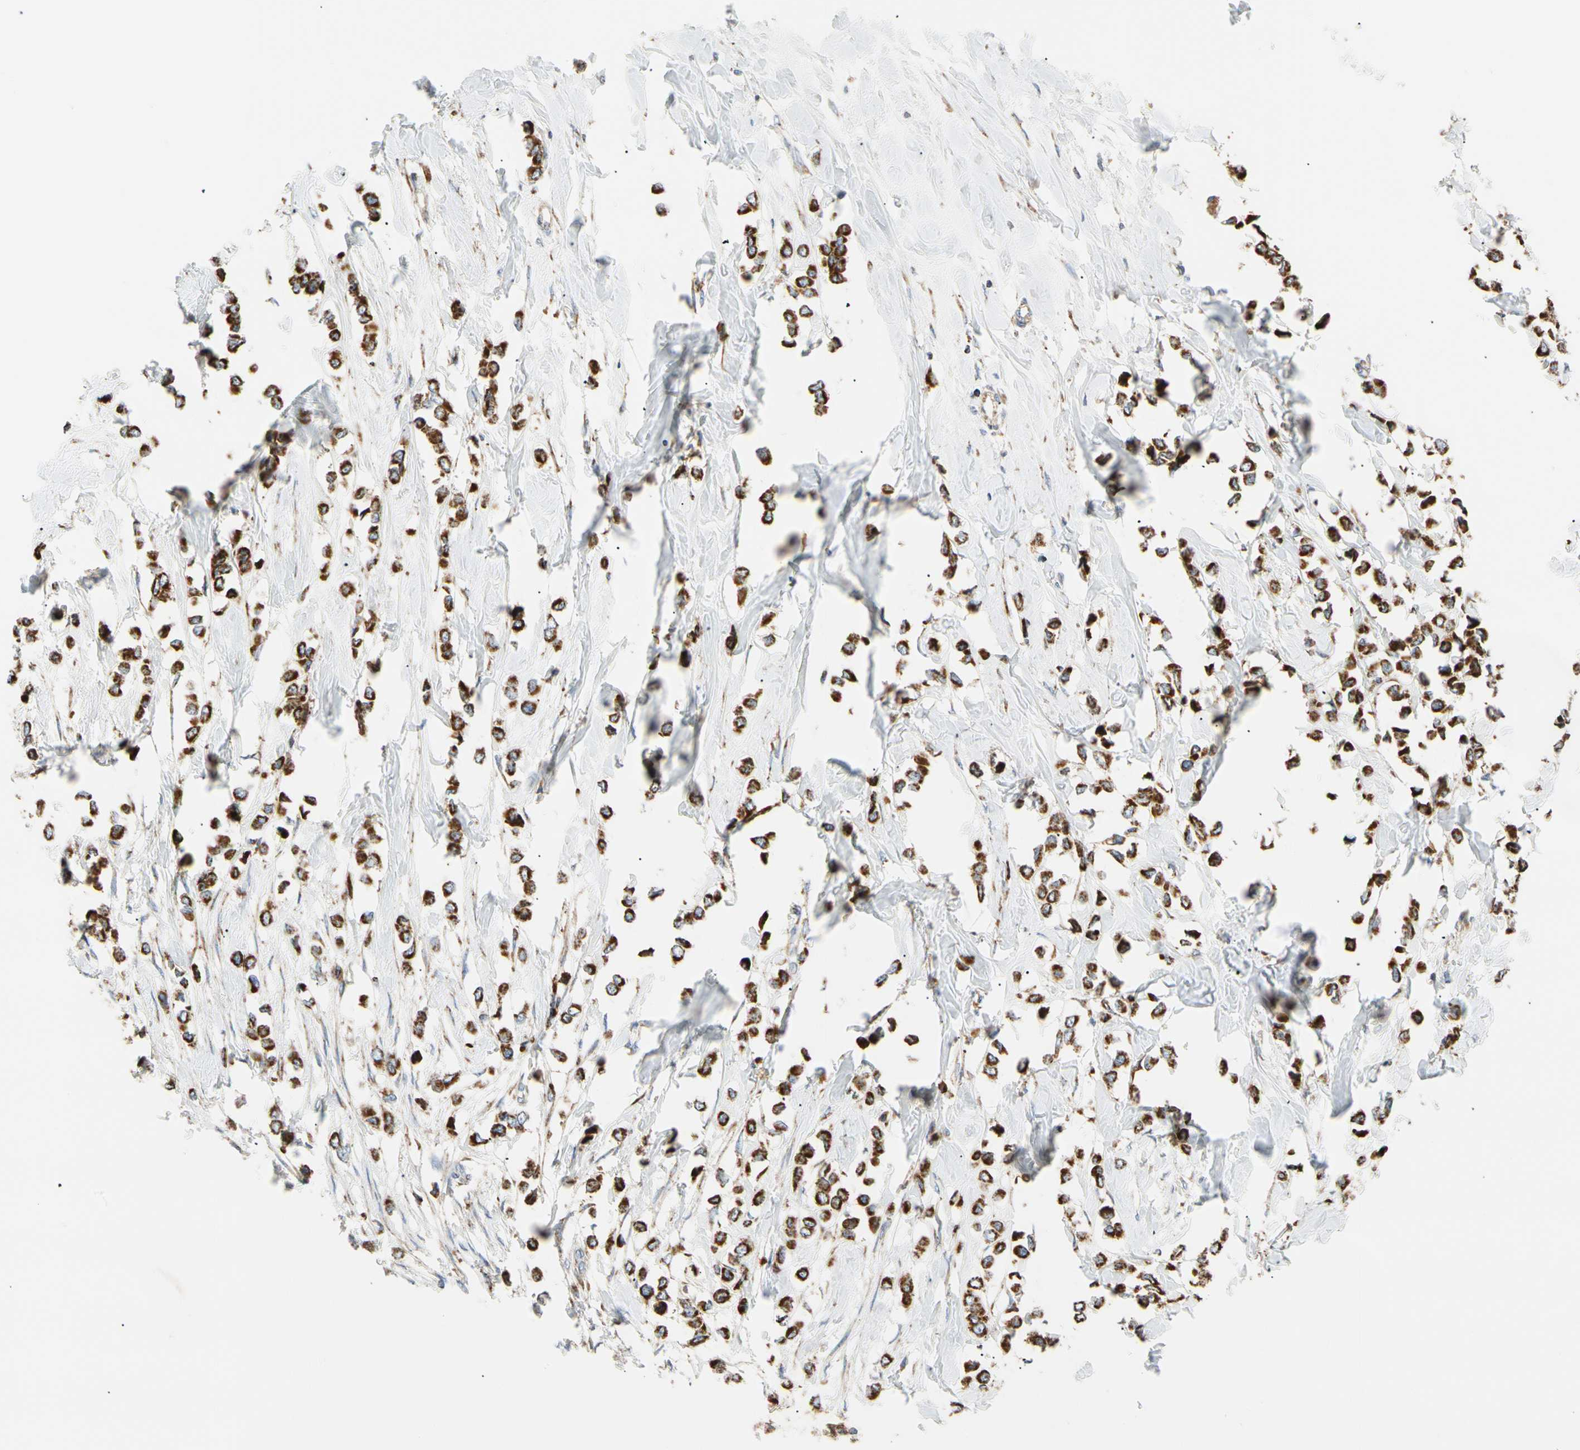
{"staining": {"intensity": "strong", "quantity": ">75%", "location": "cytoplasmic/membranous"}, "tissue": "breast cancer", "cell_type": "Tumor cells", "image_type": "cancer", "snomed": [{"axis": "morphology", "description": "Lobular carcinoma"}, {"axis": "topography", "description": "Breast"}], "caption": "Lobular carcinoma (breast) stained with a protein marker reveals strong staining in tumor cells.", "gene": "PLGRKT", "patient": {"sex": "female", "age": 51}}